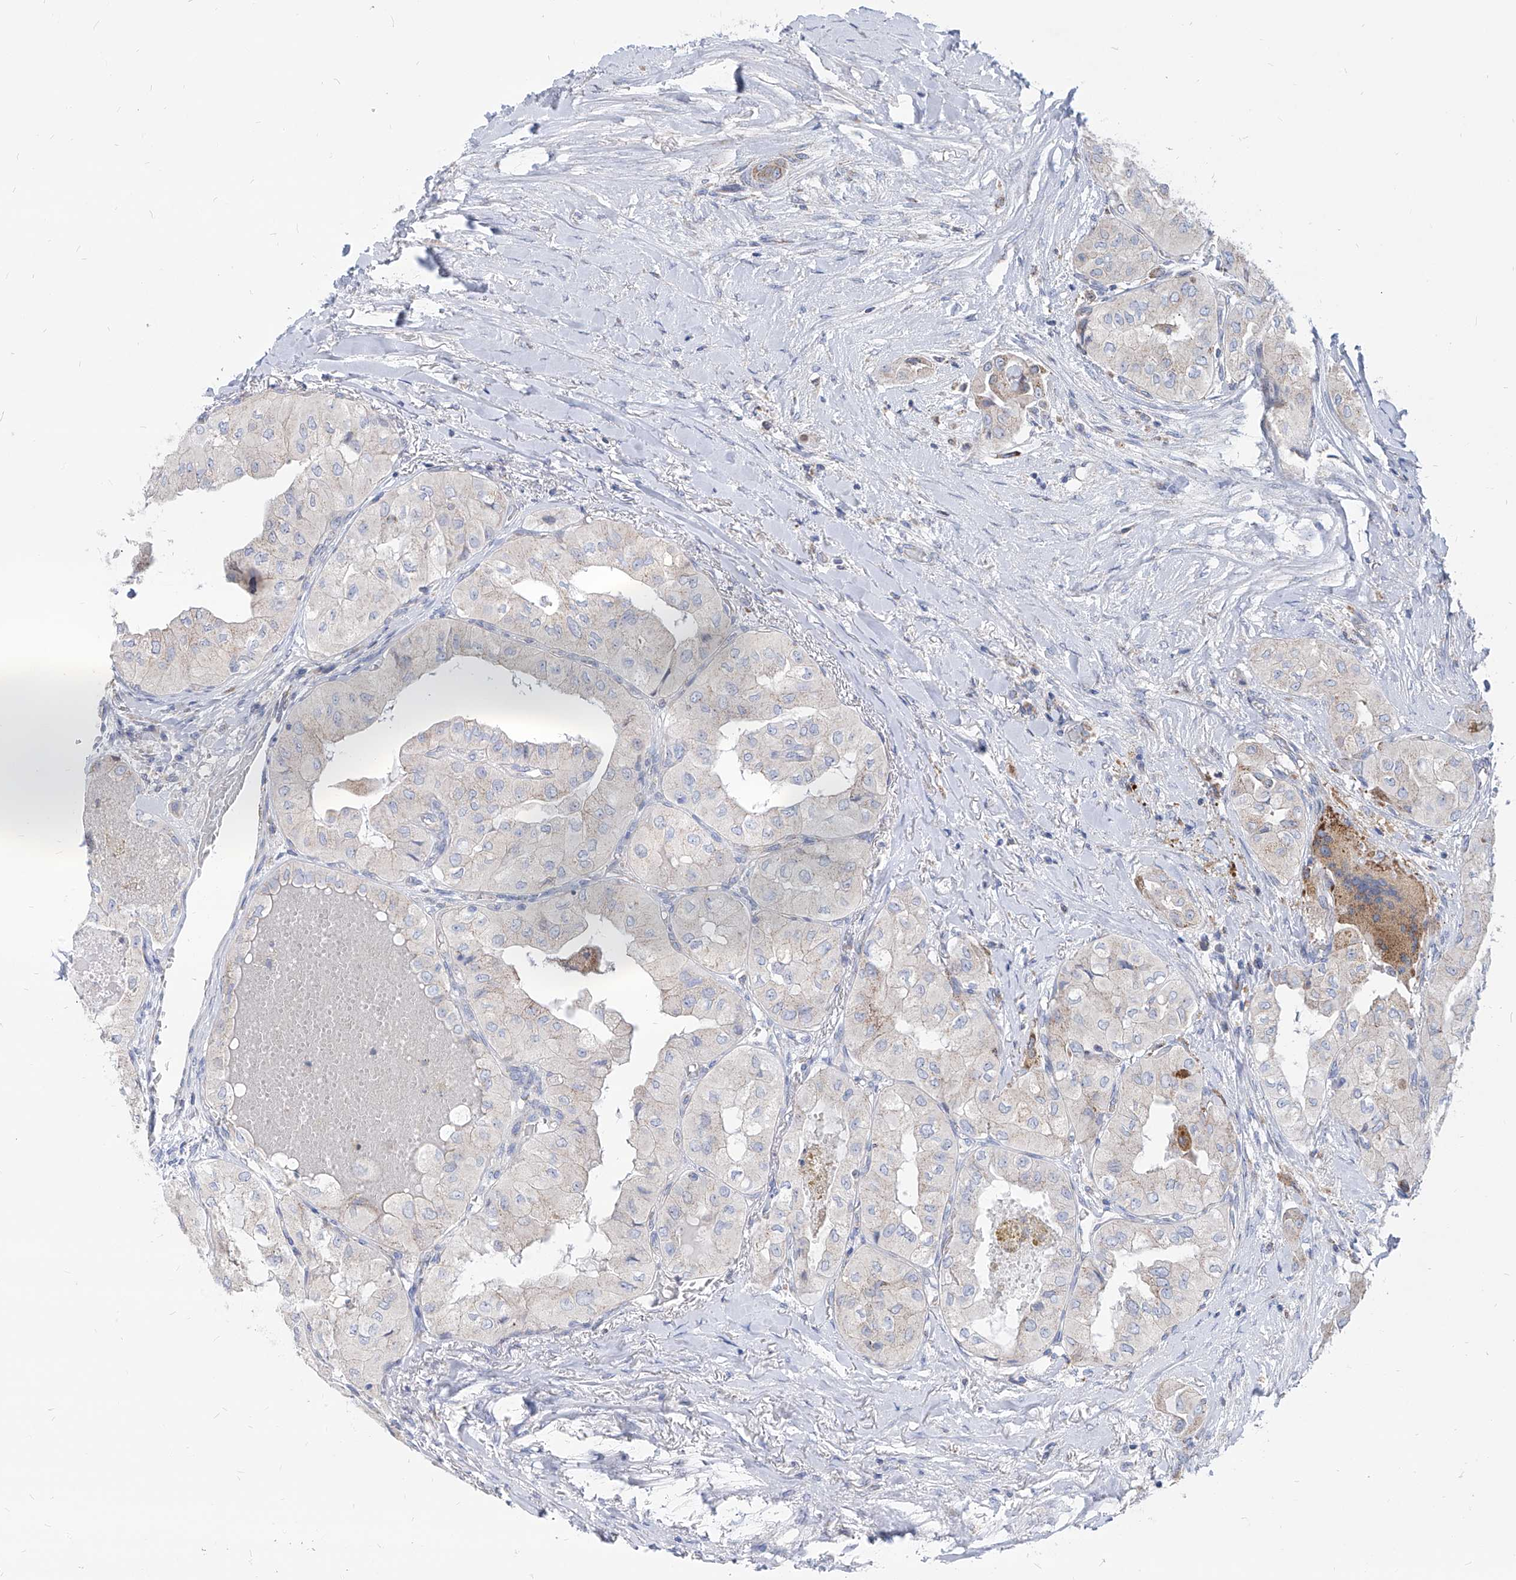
{"staining": {"intensity": "negative", "quantity": "none", "location": "none"}, "tissue": "thyroid cancer", "cell_type": "Tumor cells", "image_type": "cancer", "snomed": [{"axis": "morphology", "description": "Papillary adenocarcinoma, NOS"}, {"axis": "topography", "description": "Thyroid gland"}], "caption": "Papillary adenocarcinoma (thyroid) was stained to show a protein in brown. There is no significant positivity in tumor cells.", "gene": "AGPS", "patient": {"sex": "female", "age": 59}}